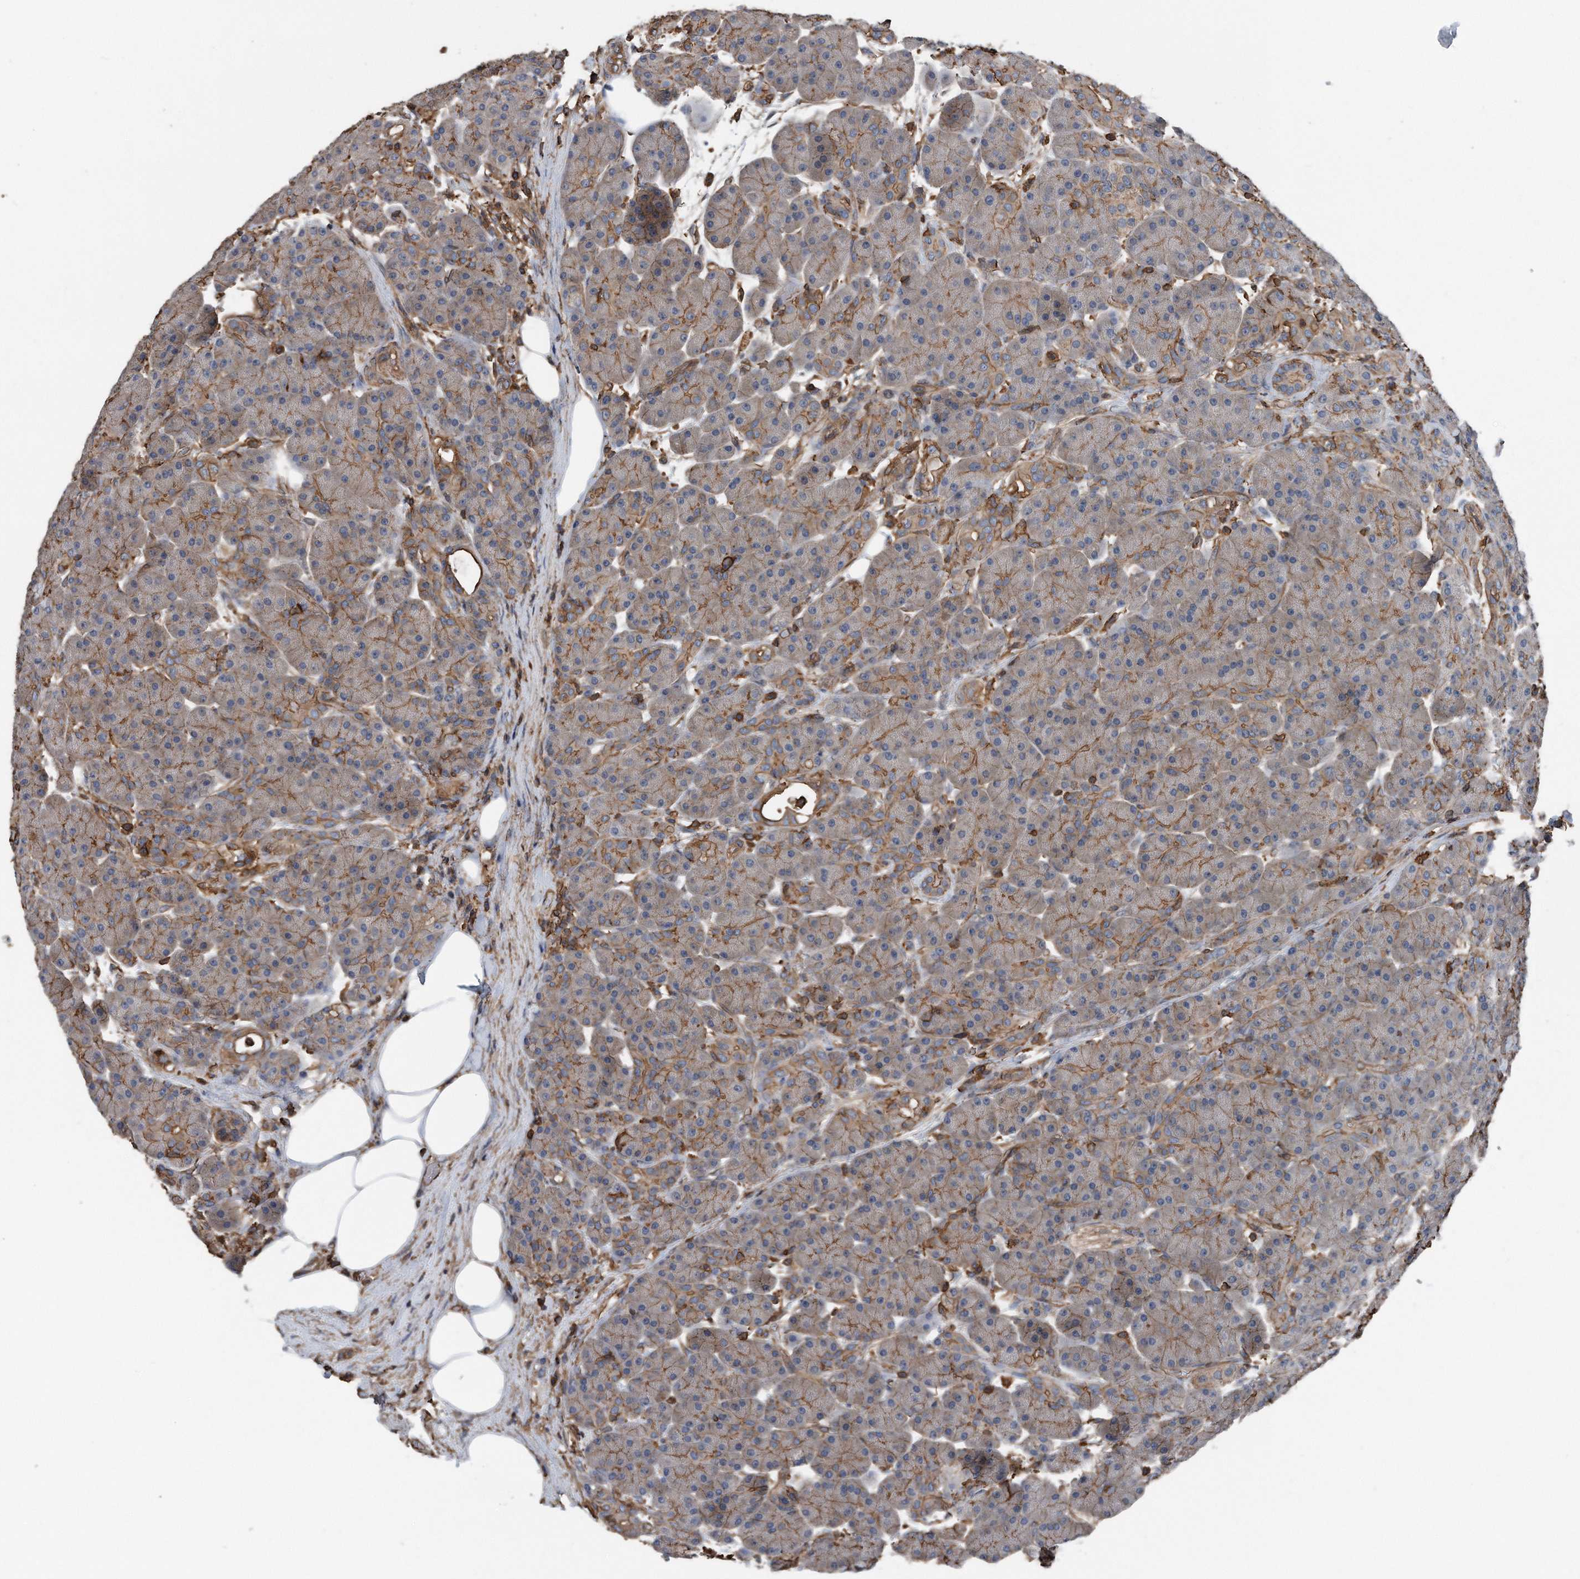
{"staining": {"intensity": "moderate", "quantity": ">75%", "location": "cytoplasmic/membranous"}, "tissue": "pancreas", "cell_type": "Exocrine glandular cells", "image_type": "normal", "snomed": [{"axis": "morphology", "description": "Normal tissue, NOS"}, {"axis": "topography", "description": "Pancreas"}], "caption": "Immunohistochemistry (IHC) staining of normal pancreas, which displays medium levels of moderate cytoplasmic/membranous positivity in about >75% of exocrine glandular cells indicating moderate cytoplasmic/membranous protein staining. The staining was performed using DAB (3,3'-diaminobenzidine) (brown) for protein detection and nuclei were counterstained in hematoxylin (blue).", "gene": "RSPO3", "patient": {"sex": "male", "age": 63}}